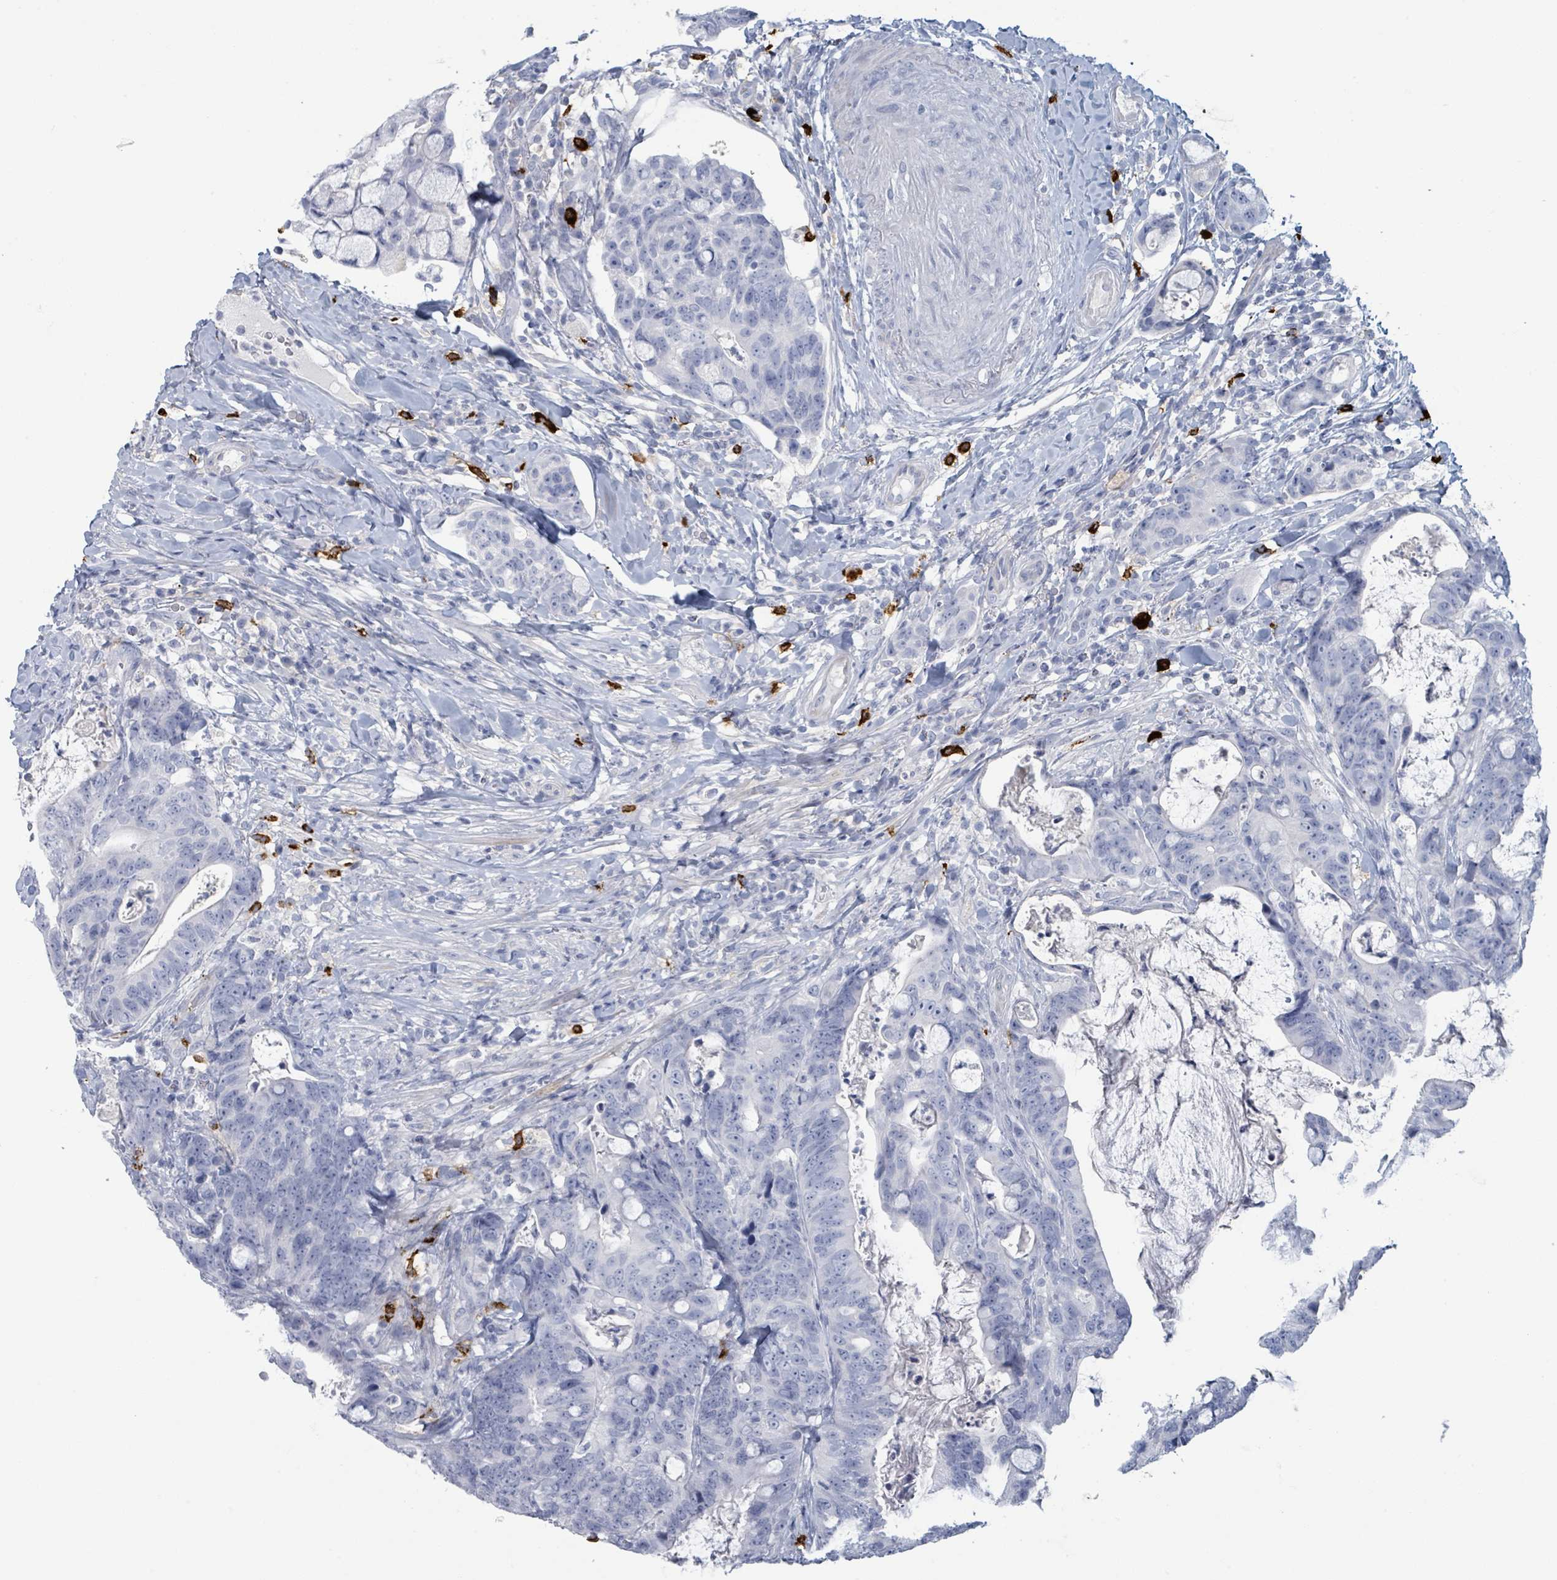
{"staining": {"intensity": "negative", "quantity": "none", "location": "none"}, "tissue": "colorectal cancer", "cell_type": "Tumor cells", "image_type": "cancer", "snomed": [{"axis": "morphology", "description": "Adenocarcinoma, NOS"}, {"axis": "topography", "description": "Colon"}], "caption": "Tumor cells are negative for brown protein staining in colorectal cancer (adenocarcinoma).", "gene": "VPS13D", "patient": {"sex": "female", "age": 82}}